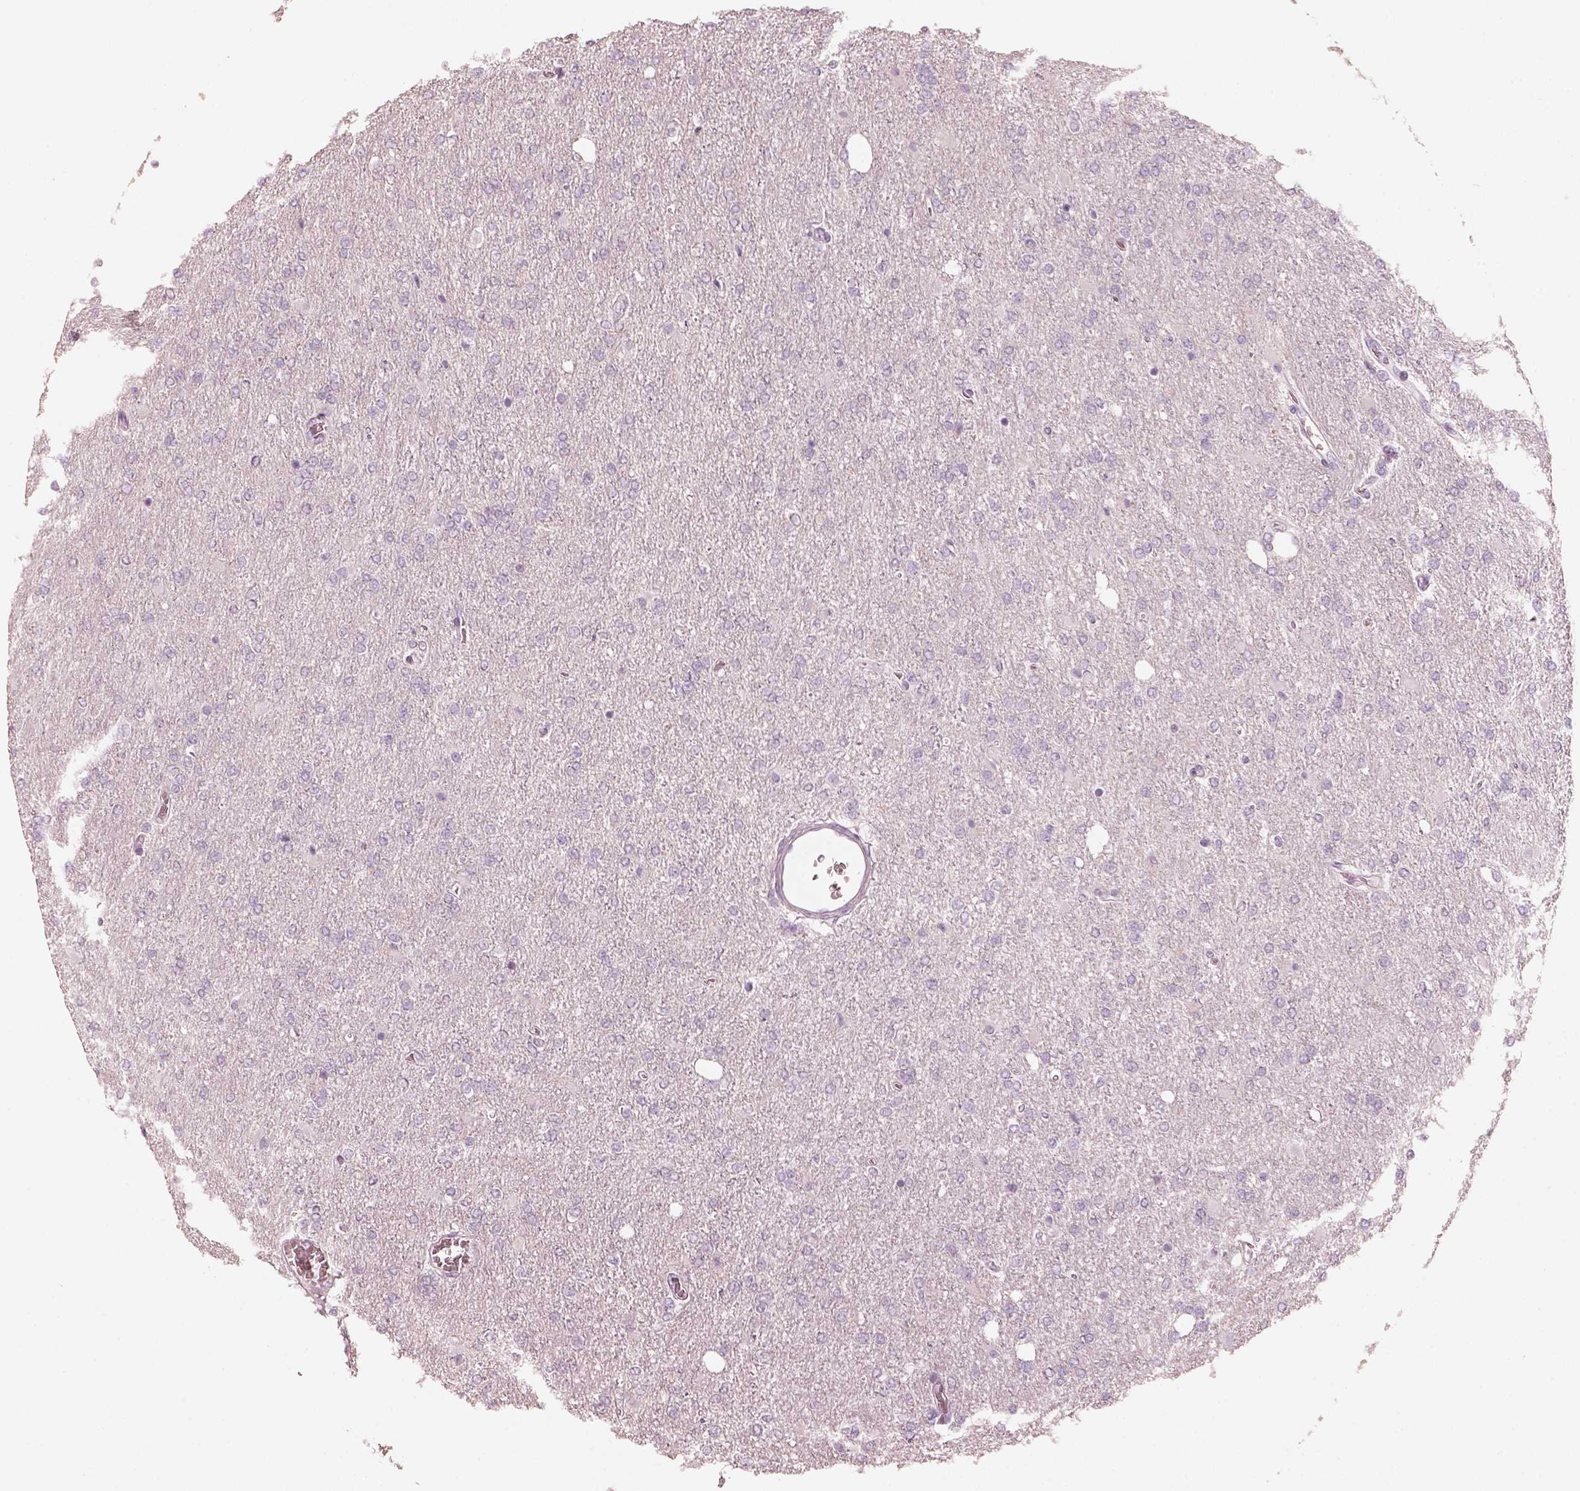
{"staining": {"intensity": "negative", "quantity": "none", "location": "none"}, "tissue": "glioma", "cell_type": "Tumor cells", "image_type": "cancer", "snomed": [{"axis": "morphology", "description": "Glioma, malignant, High grade"}, {"axis": "topography", "description": "Cerebral cortex"}], "caption": "This image is of malignant glioma (high-grade) stained with IHC to label a protein in brown with the nuclei are counter-stained blue. There is no expression in tumor cells.", "gene": "R3HDML", "patient": {"sex": "male", "age": 70}}